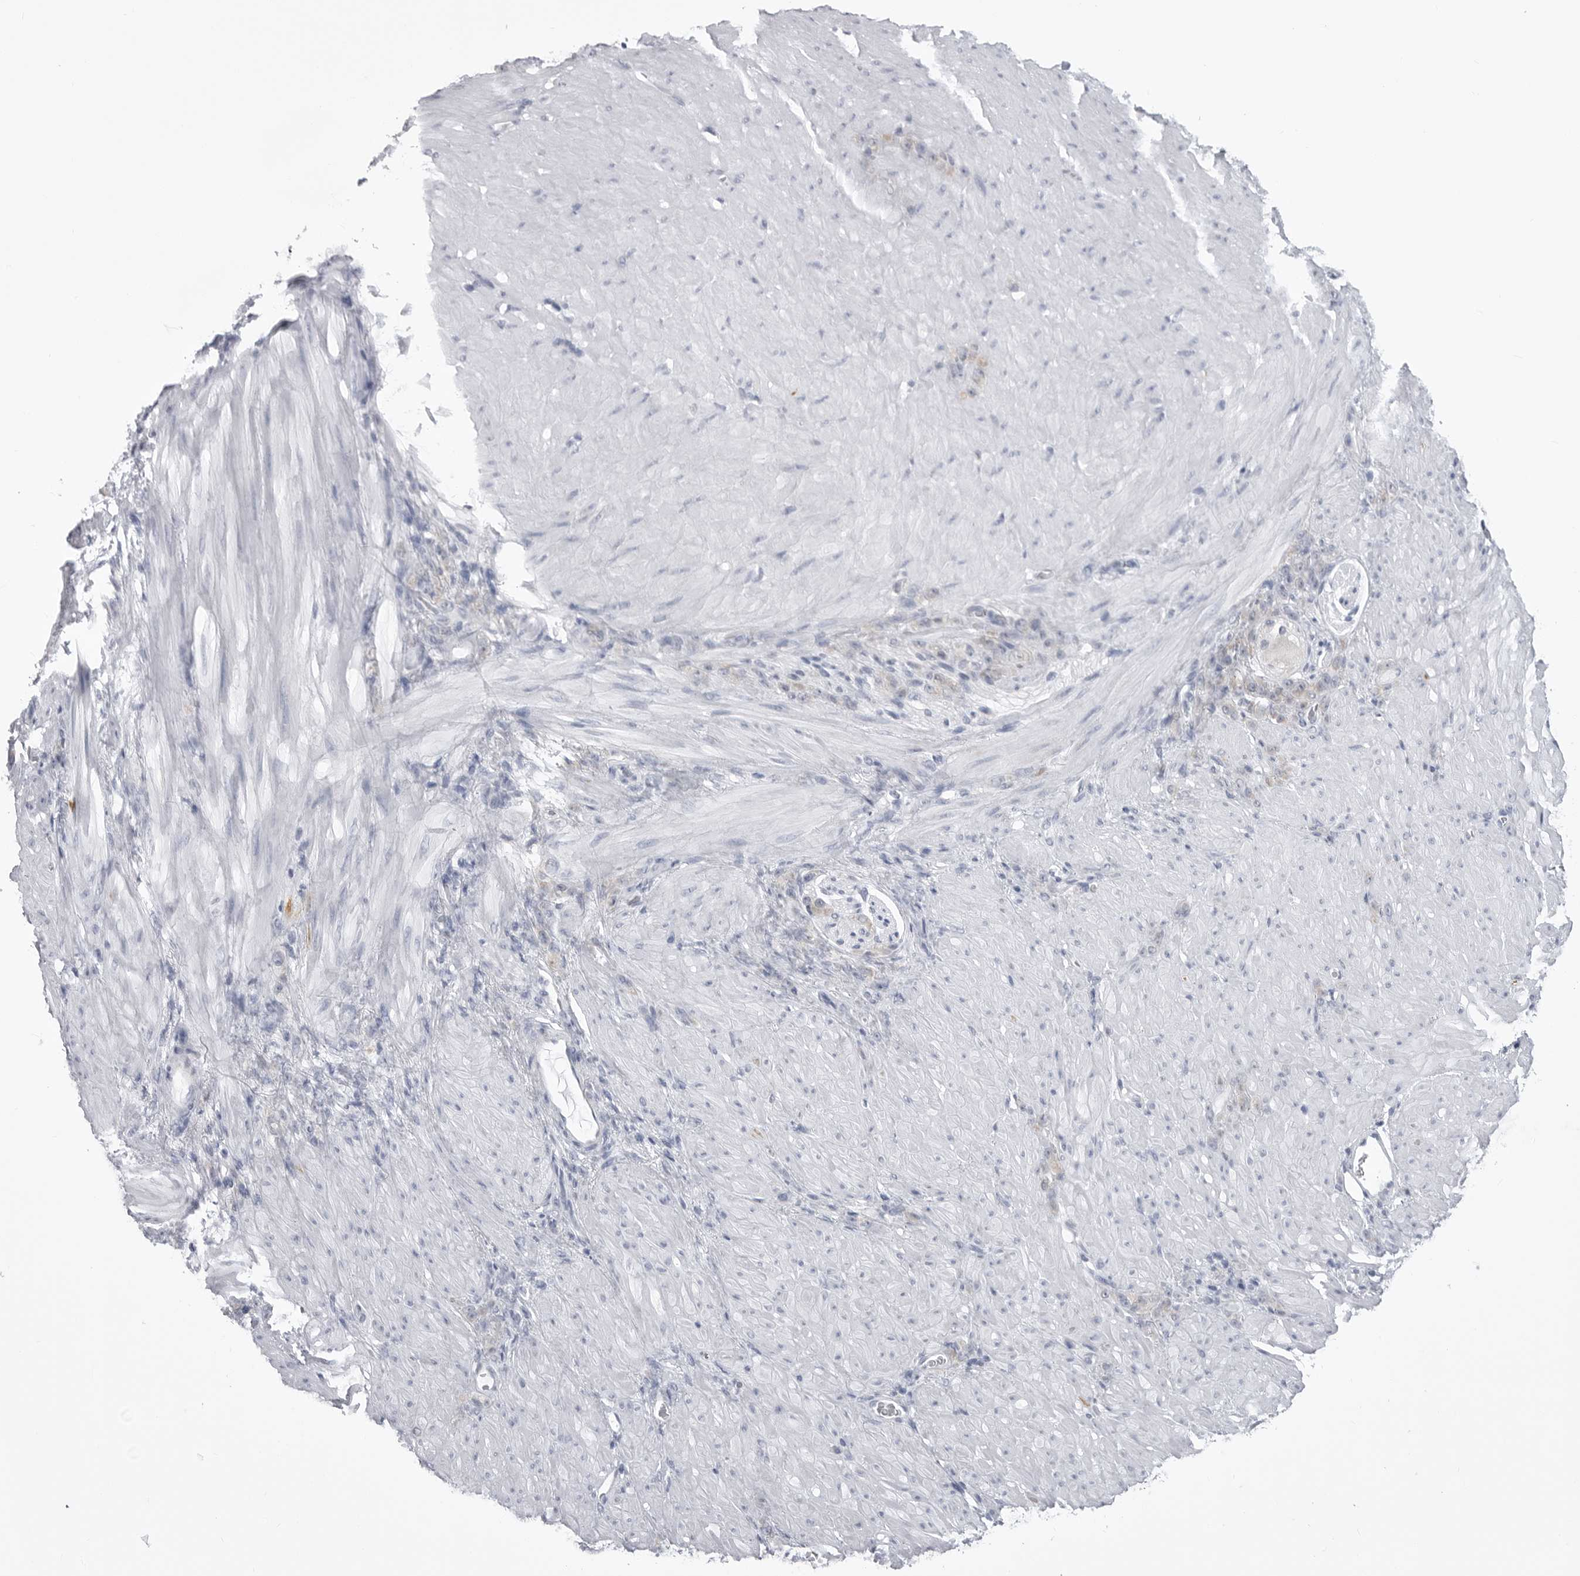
{"staining": {"intensity": "negative", "quantity": "none", "location": "none"}, "tissue": "stomach cancer", "cell_type": "Tumor cells", "image_type": "cancer", "snomed": [{"axis": "morphology", "description": "Normal tissue, NOS"}, {"axis": "morphology", "description": "Adenocarcinoma, NOS"}, {"axis": "topography", "description": "Stomach"}], "caption": "Micrograph shows no protein positivity in tumor cells of stomach adenocarcinoma tissue. The staining was performed using DAB to visualize the protein expression in brown, while the nuclei were stained in blue with hematoxylin (Magnification: 20x).", "gene": "FH", "patient": {"sex": "male", "age": 82}}